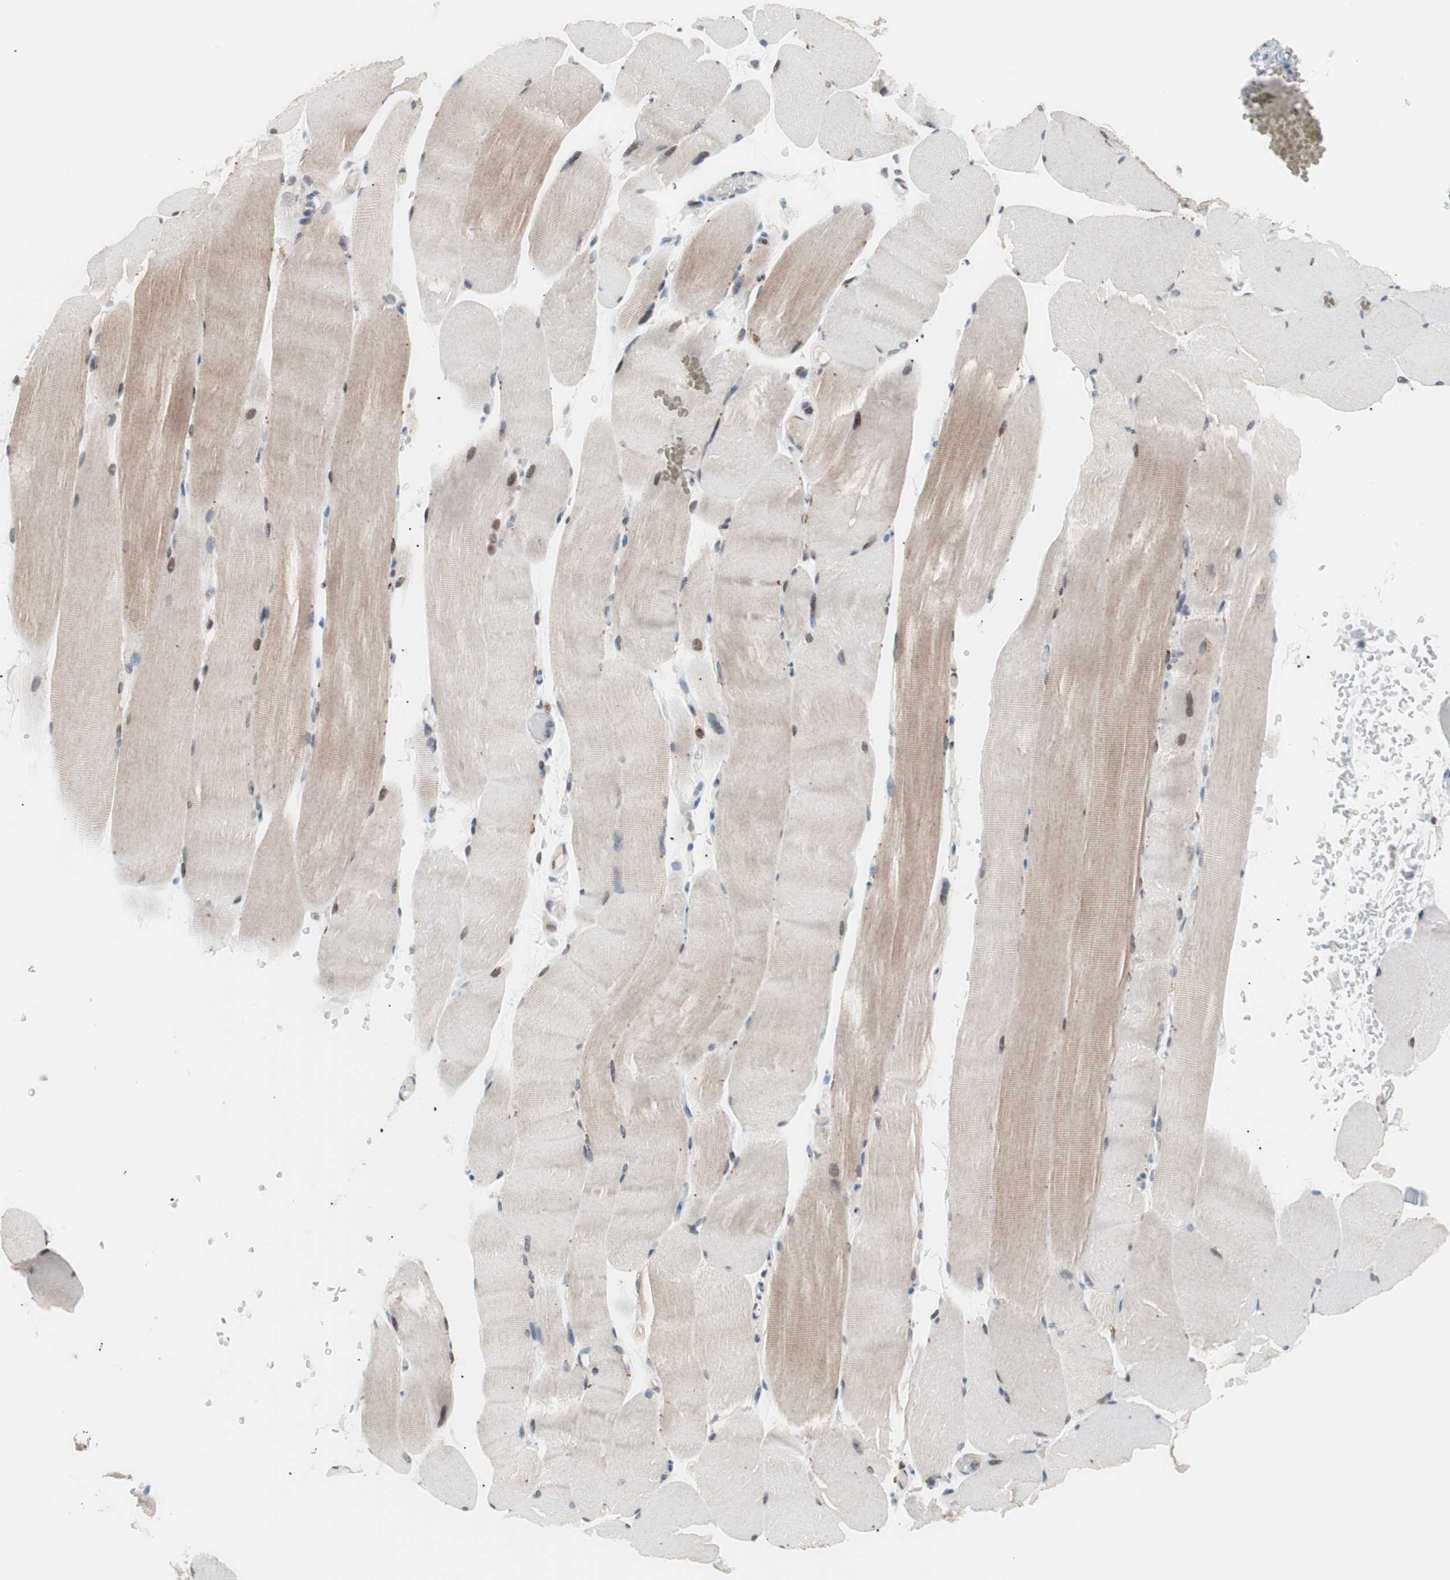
{"staining": {"intensity": "weak", "quantity": "25%-75%", "location": "cytoplasmic/membranous"}, "tissue": "skeletal muscle", "cell_type": "Myocytes", "image_type": "normal", "snomed": [{"axis": "morphology", "description": "Normal tissue, NOS"}, {"axis": "topography", "description": "Skeletal muscle"}, {"axis": "topography", "description": "Parathyroid gland"}], "caption": "About 25%-75% of myocytes in benign skeletal muscle exhibit weak cytoplasmic/membranous protein positivity as visualized by brown immunohistochemical staining.", "gene": "POLH", "patient": {"sex": "female", "age": 37}}